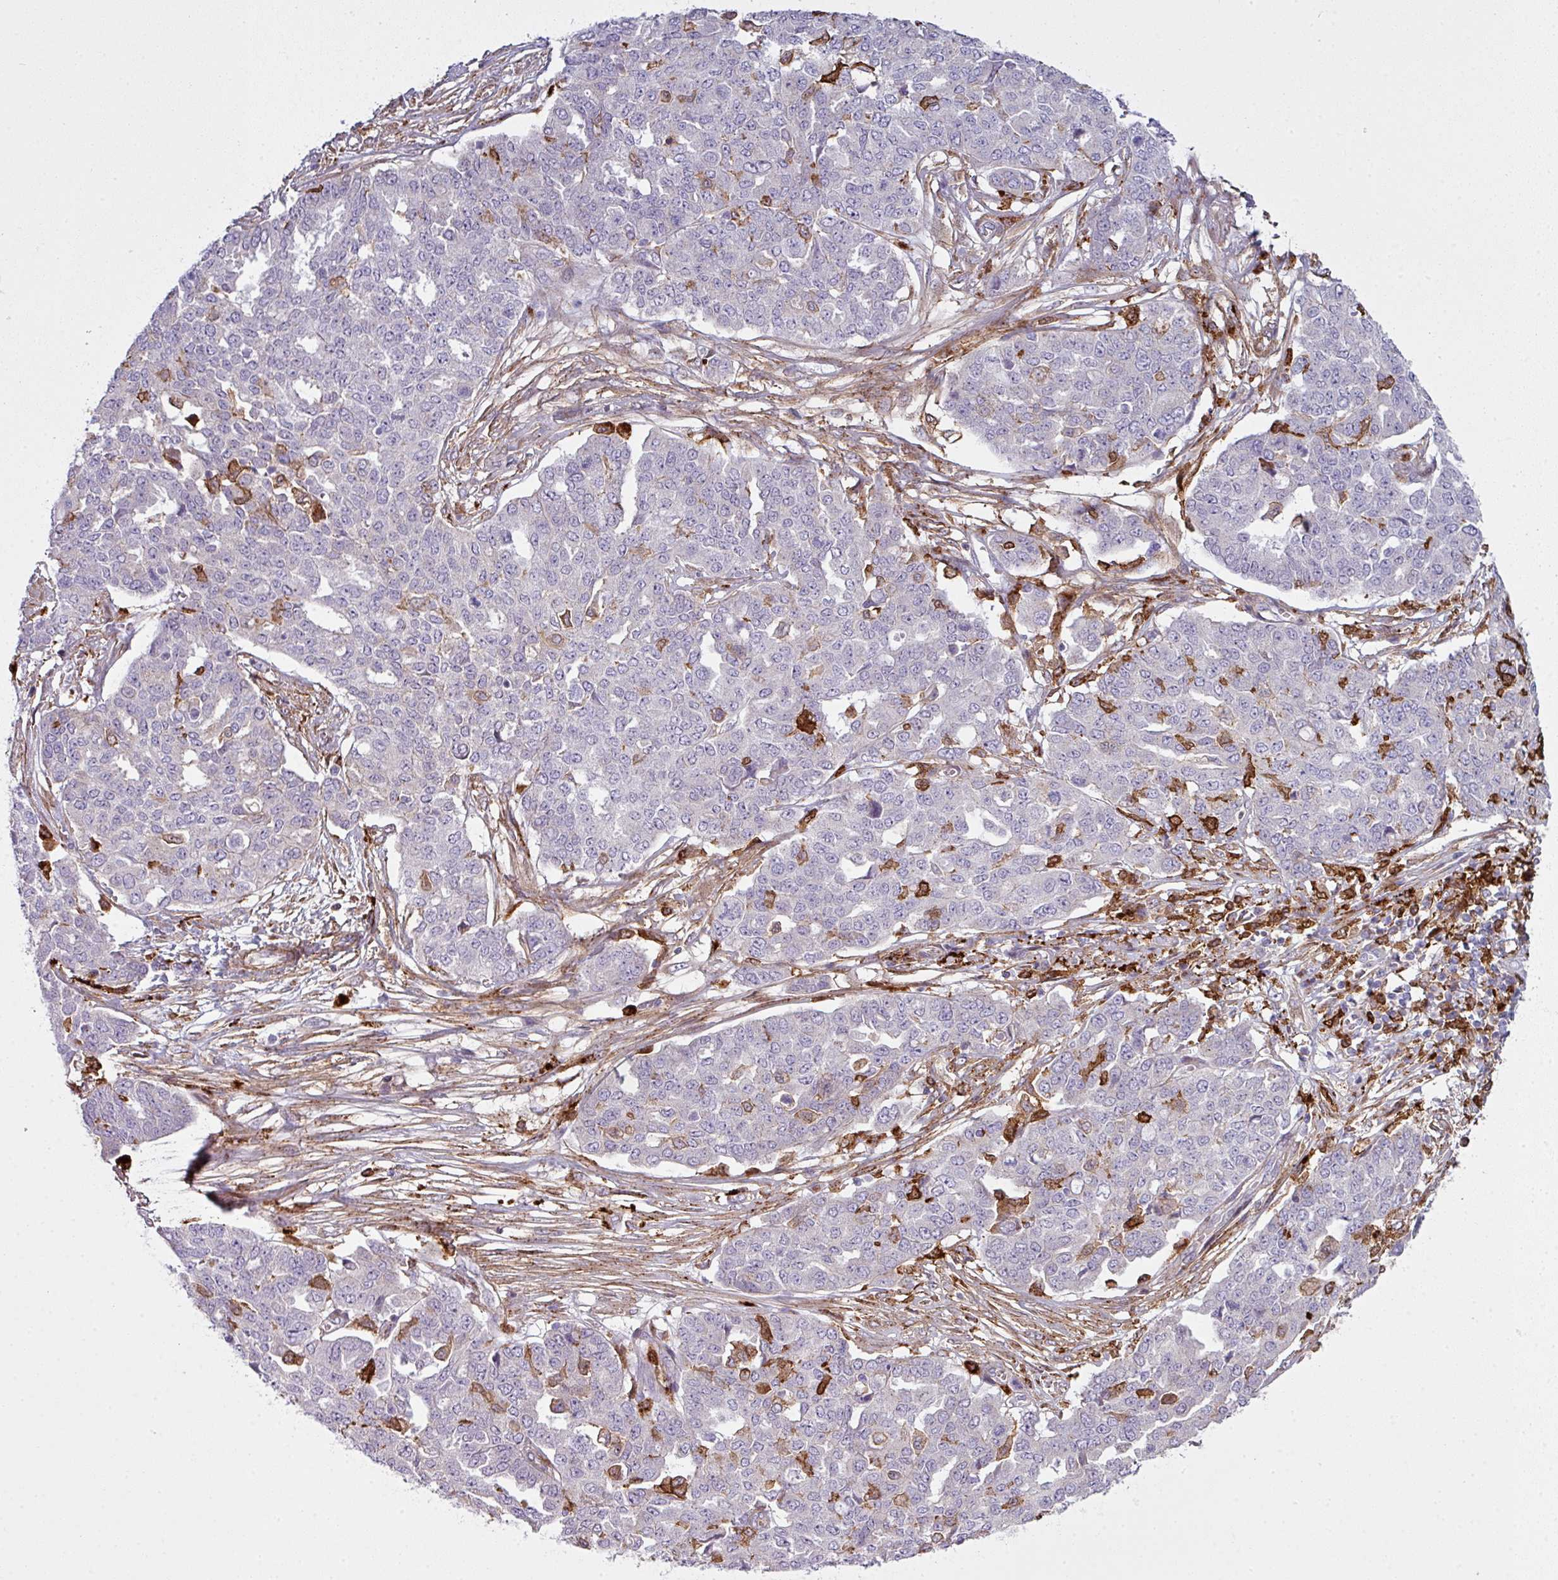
{"staining": {"intensity": "negative", "quantity": "none", "location": "none"}, "tissue": "ovarian cancer", "cell_type": "Tumor cells", "image_type": "cancer", "snomed": [{"axis": "morphology", "description": "Cystadenocarcinoma, serous, NOS"}, {"axis": "topography", "description": "Soft tissue"}, {"axis": "topography", "description": "Ovary"}], "caption": "This is an IHC histopathology image of human ovarian cancer. There is no staining in tumor cells.", "gene": "COL8A1", "patient": {"sex": "female", "age": 57}}